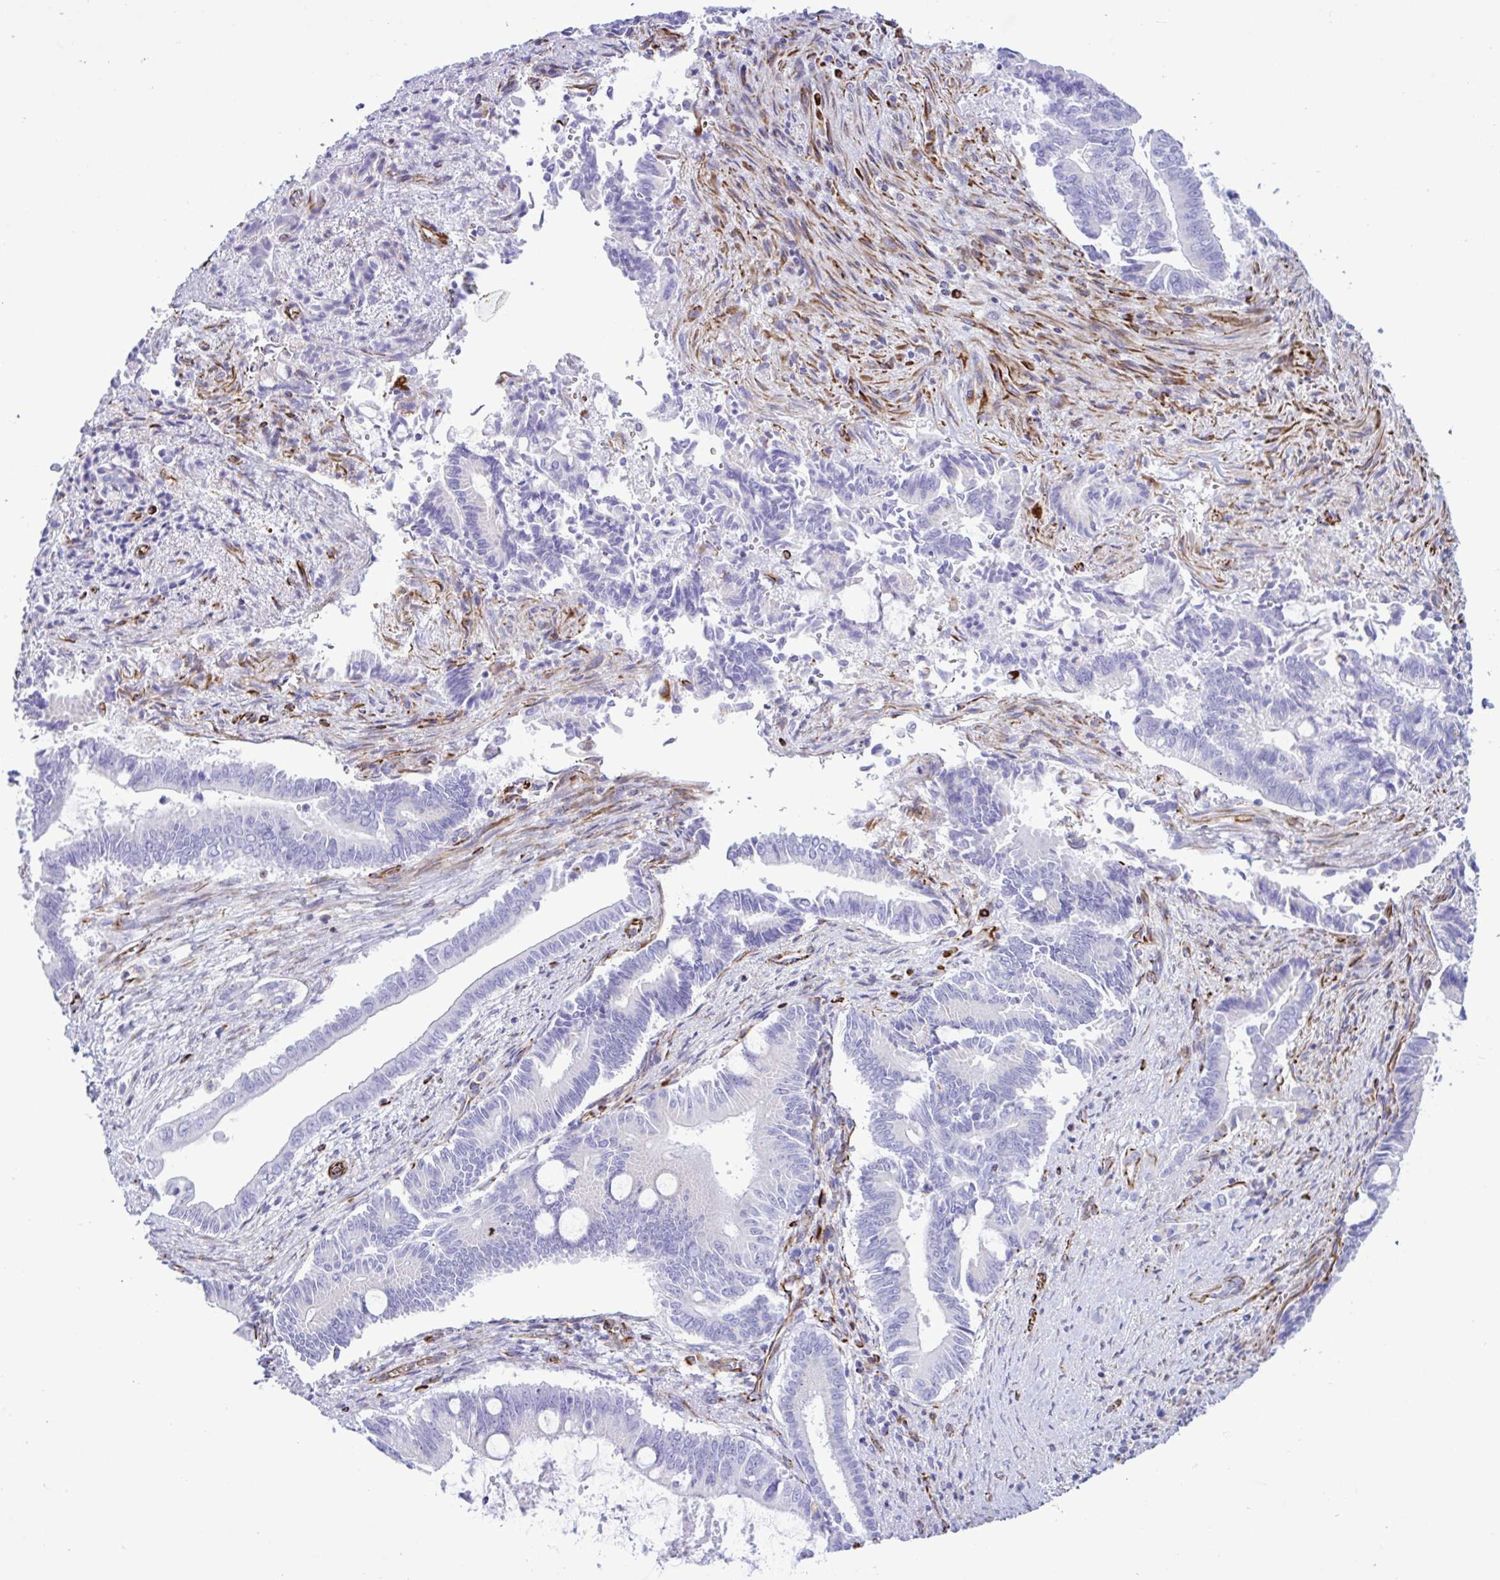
{"staining": {"intensity": "negative", "quantity": "none", "location": "none"}, "tissue": "pancreatic cancer", "cell_type": "Tumor cells", "image_type": "cancer", "snomed": [{"axis": "morphology", "description": "Adenocarcinoma, NOS"}, {"axis": "topography", "description": "Pancreas"}], "caption": "The IHC histopathology image has no significant expression in tumor cells of adenocarcinoma (pancreatic) tissue.", "gene": "SMAD5", "patient": {"sex": "male", "age": 68}}